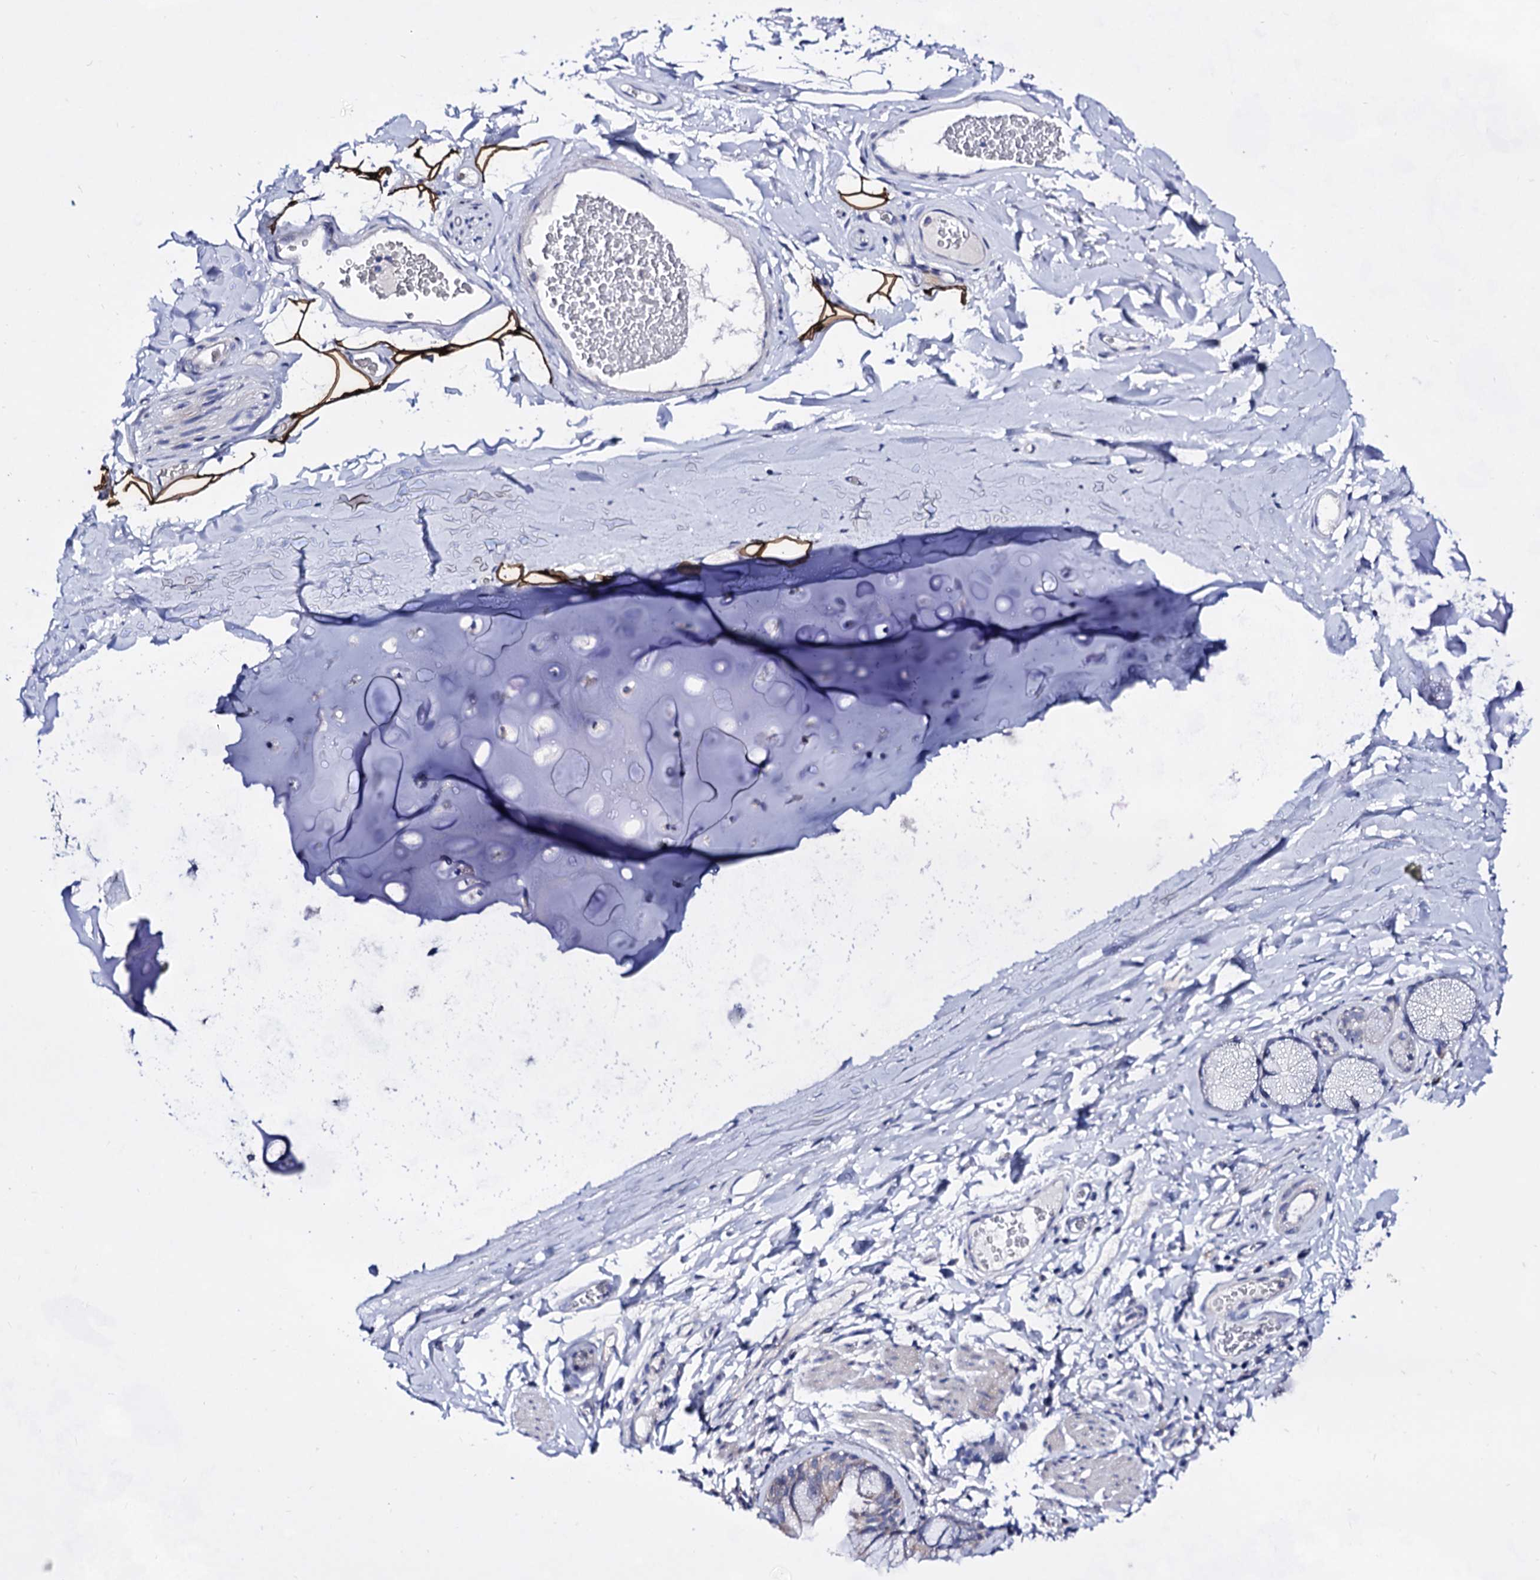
{"staining": {"intensity": "weak", "quantity": "<25%", "location": "cytoplasmic/membranous"}, "tissue": "bronchus", "cell_type": "Respiratory epithelial cells", "image_type": "normal", "snomed": [{"axis": "morphology", "description": "Normal tissue, NOS"}, {"axis": "topography", "description": "Cartilage tissue"}, {"axis": "topography", "description": "Bronchus"}], "caption": "Normal bronchus was stained to show a protein in brown. There is no significant positivity in respiratory epithelial cells. (Brightfield microscopy of DAB immunohistochemistry (IHC) at high magnification).", "gene": "PLIN1", "patient": {"sex": "female", "age": 36}}